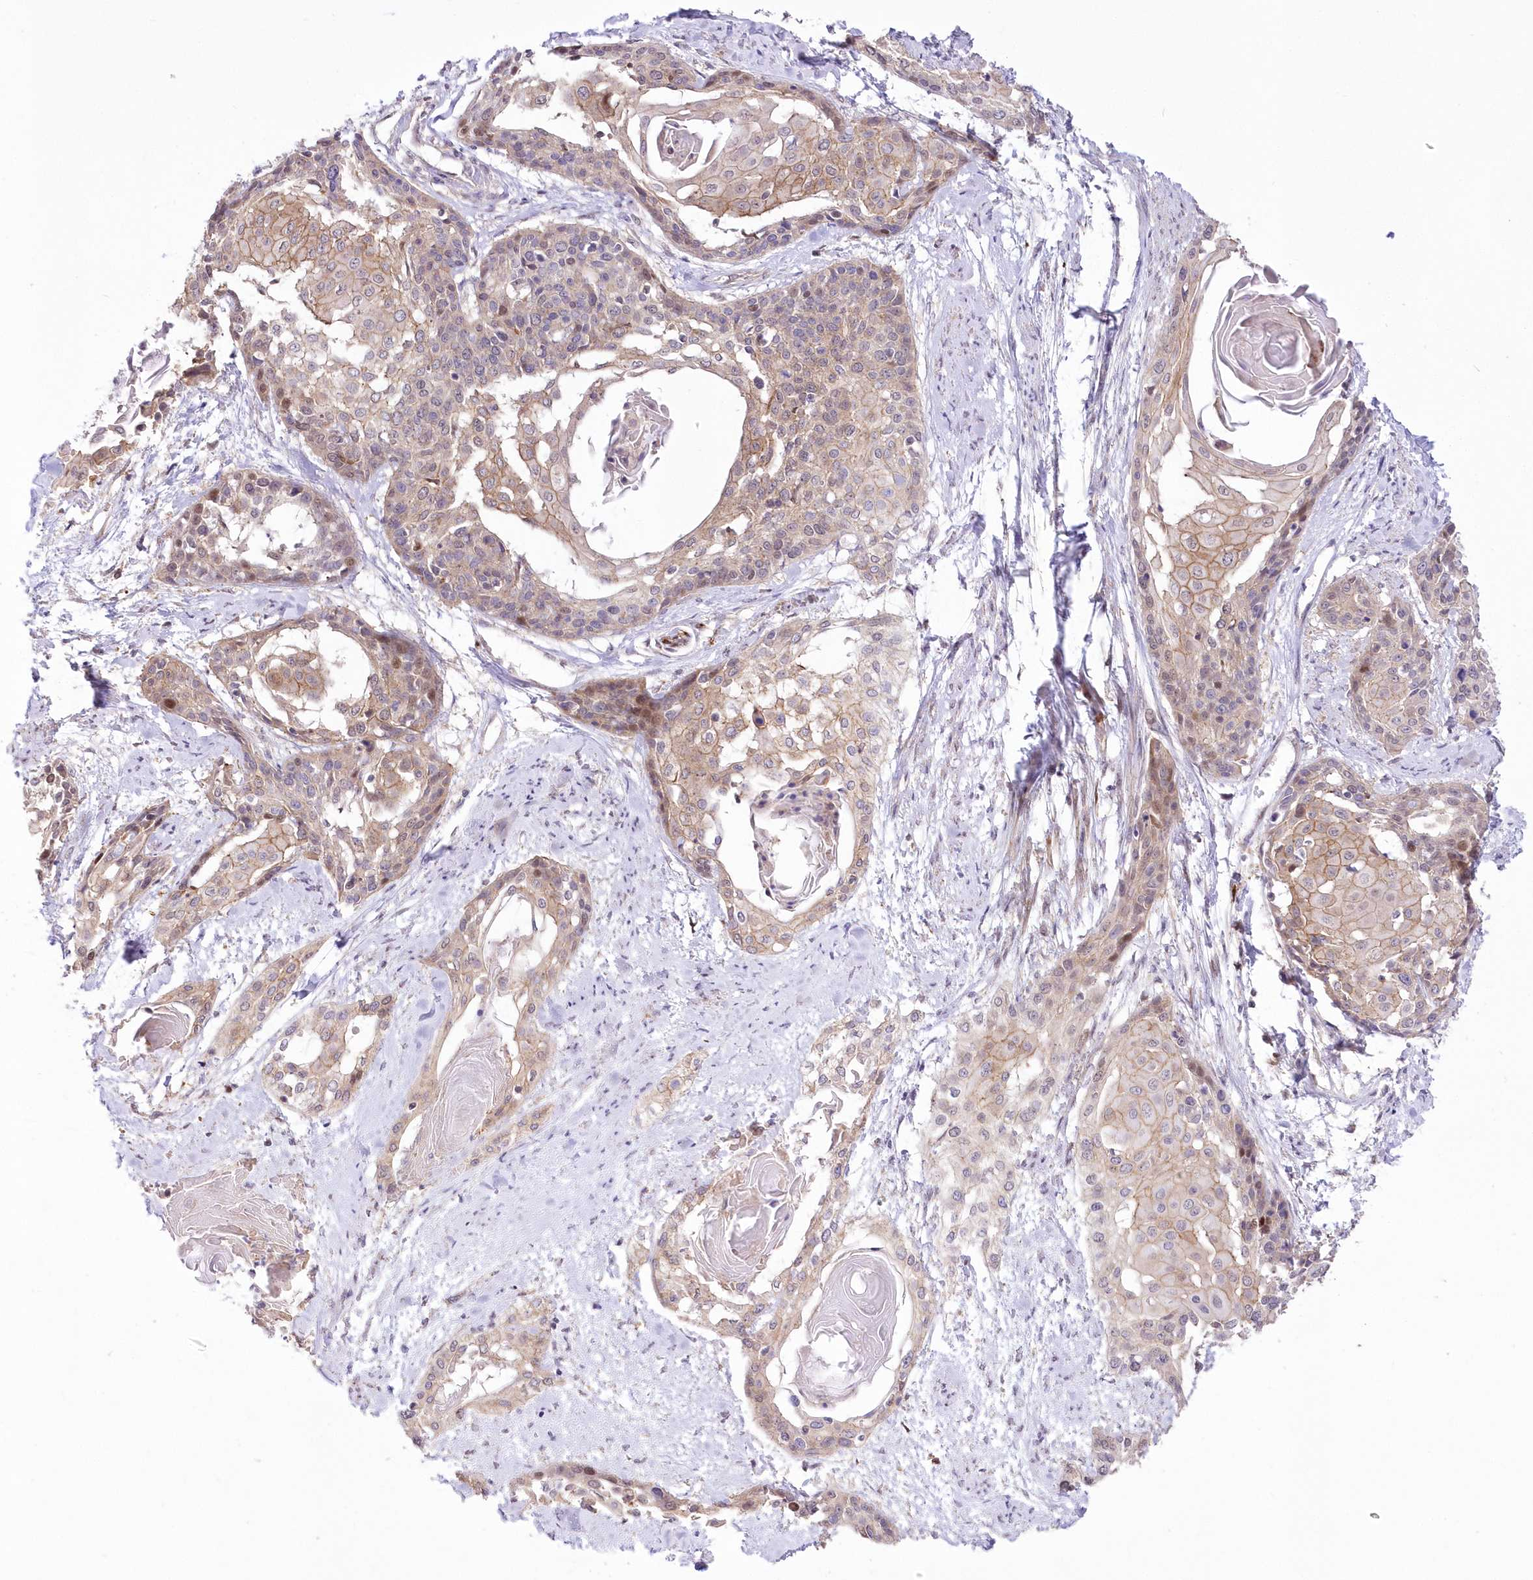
{"staining": {"intensity": "weak", "quantity": ">75%", "location": "cytoplasmic/membranous"}, "tissue": "cervical cancer", "cell_type": "Tumor cells", "image_type": "cancer", "snomed": [{"axis": "morphology", "description": "Squamous cell carcinoma, NOS"}, {"axis": "topography", "description": "Cervix"}], "caption": "IHC micrograph of squamous cell carcinoma (cervical) stained for a protein (brown), which exhibits low levels of weak cytoplasmic/membranous staining in approximately >75% of tumor cells.", "gene": "FAM241B", "patient": {"sex": "female", "age": 57}}